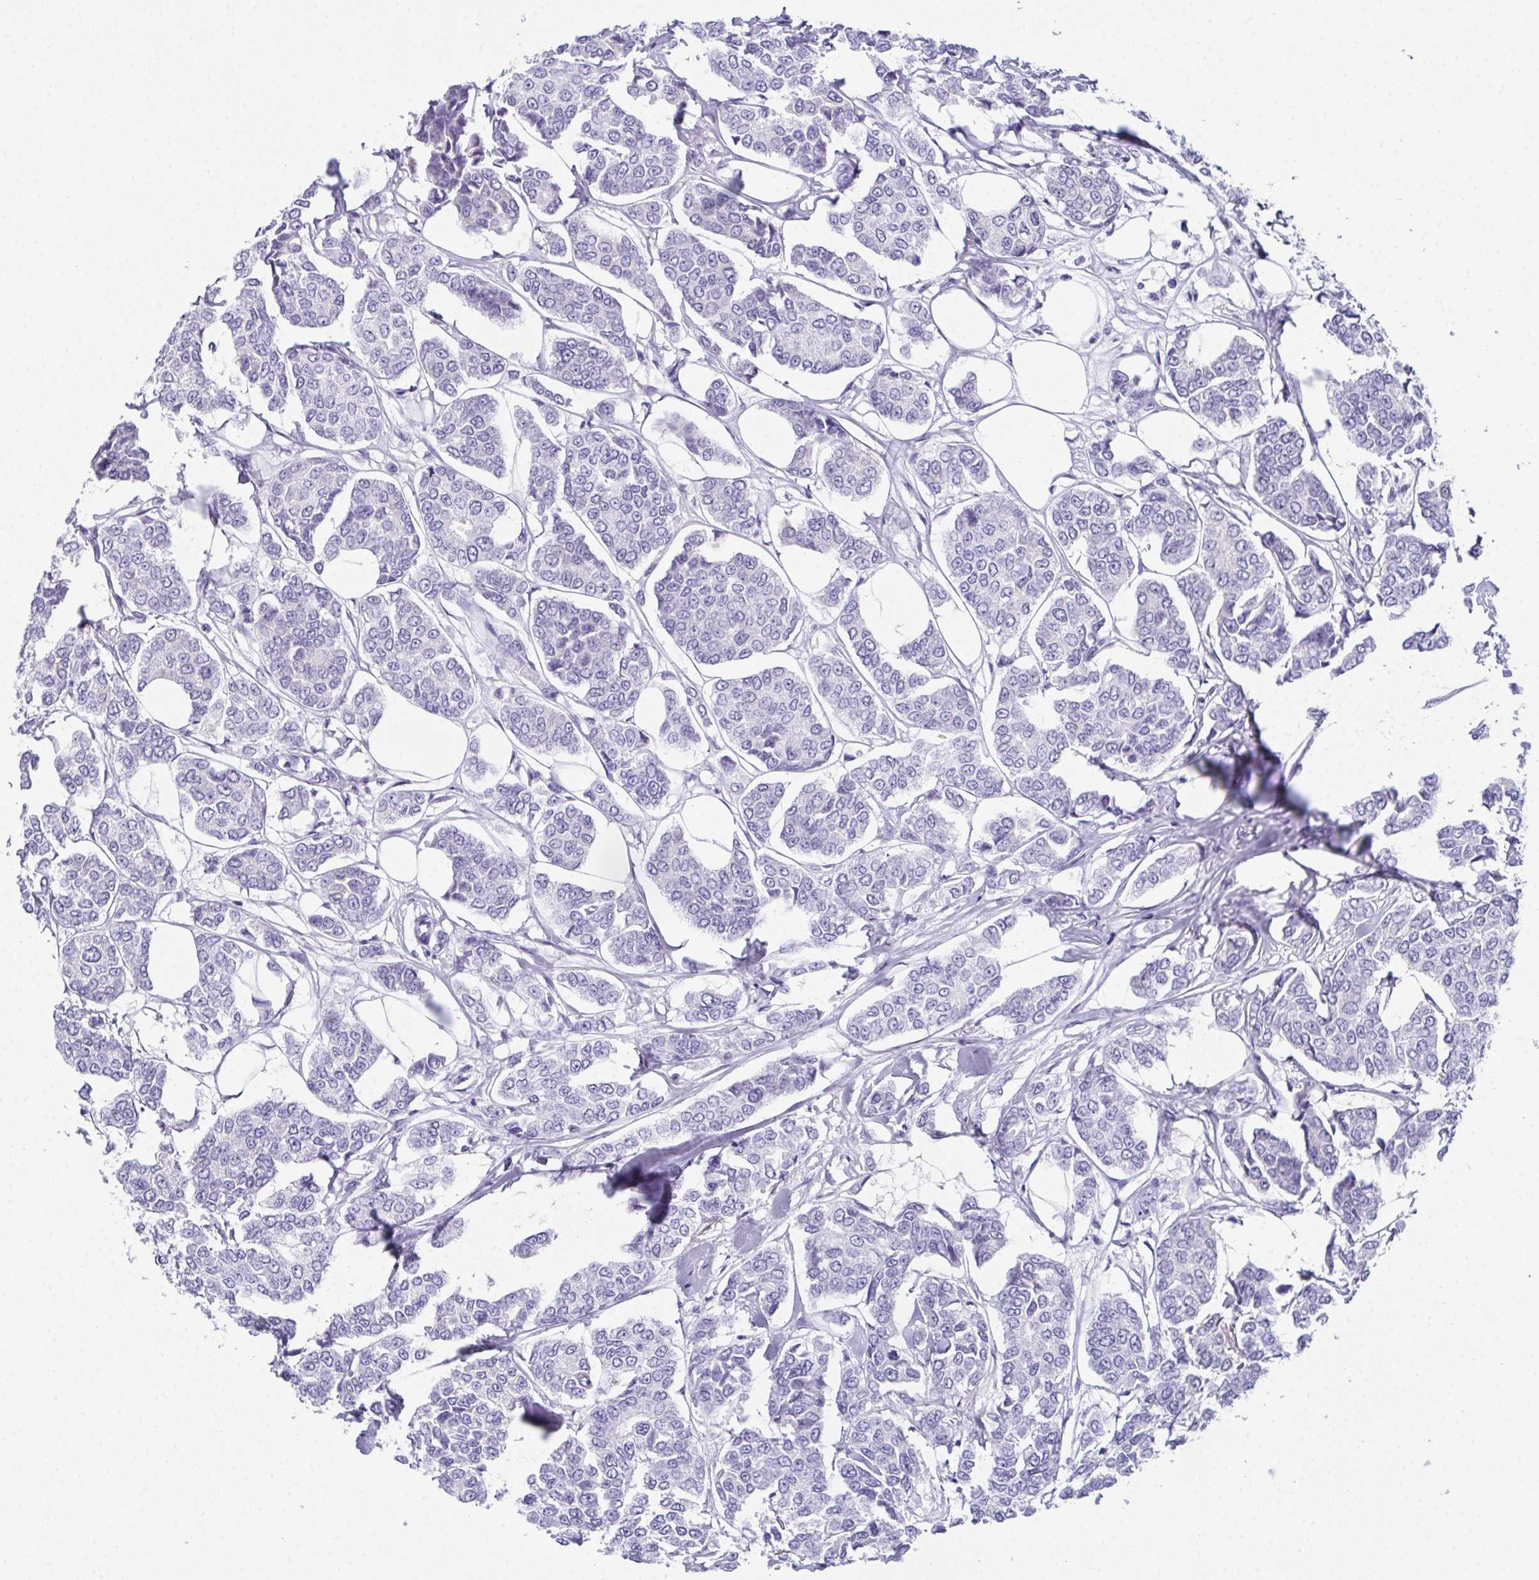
{"staining": {"intensity": "negative", "quantity": "none", "location": "none"}, "tissue": "breast cancer", "cell_type": "Tumor cells", "image_type": "cancer", "snomed": [{"axis": "morphology", "description": "Duct carcinoma"}, {"axis": "topography", "description": "Breast"}], "caption": "The image reveals no staining of tumor cells in invasive ductal carcinoma (breast).", "gene": "TEX19", "patient": {"sex": "female", "age": 94}}